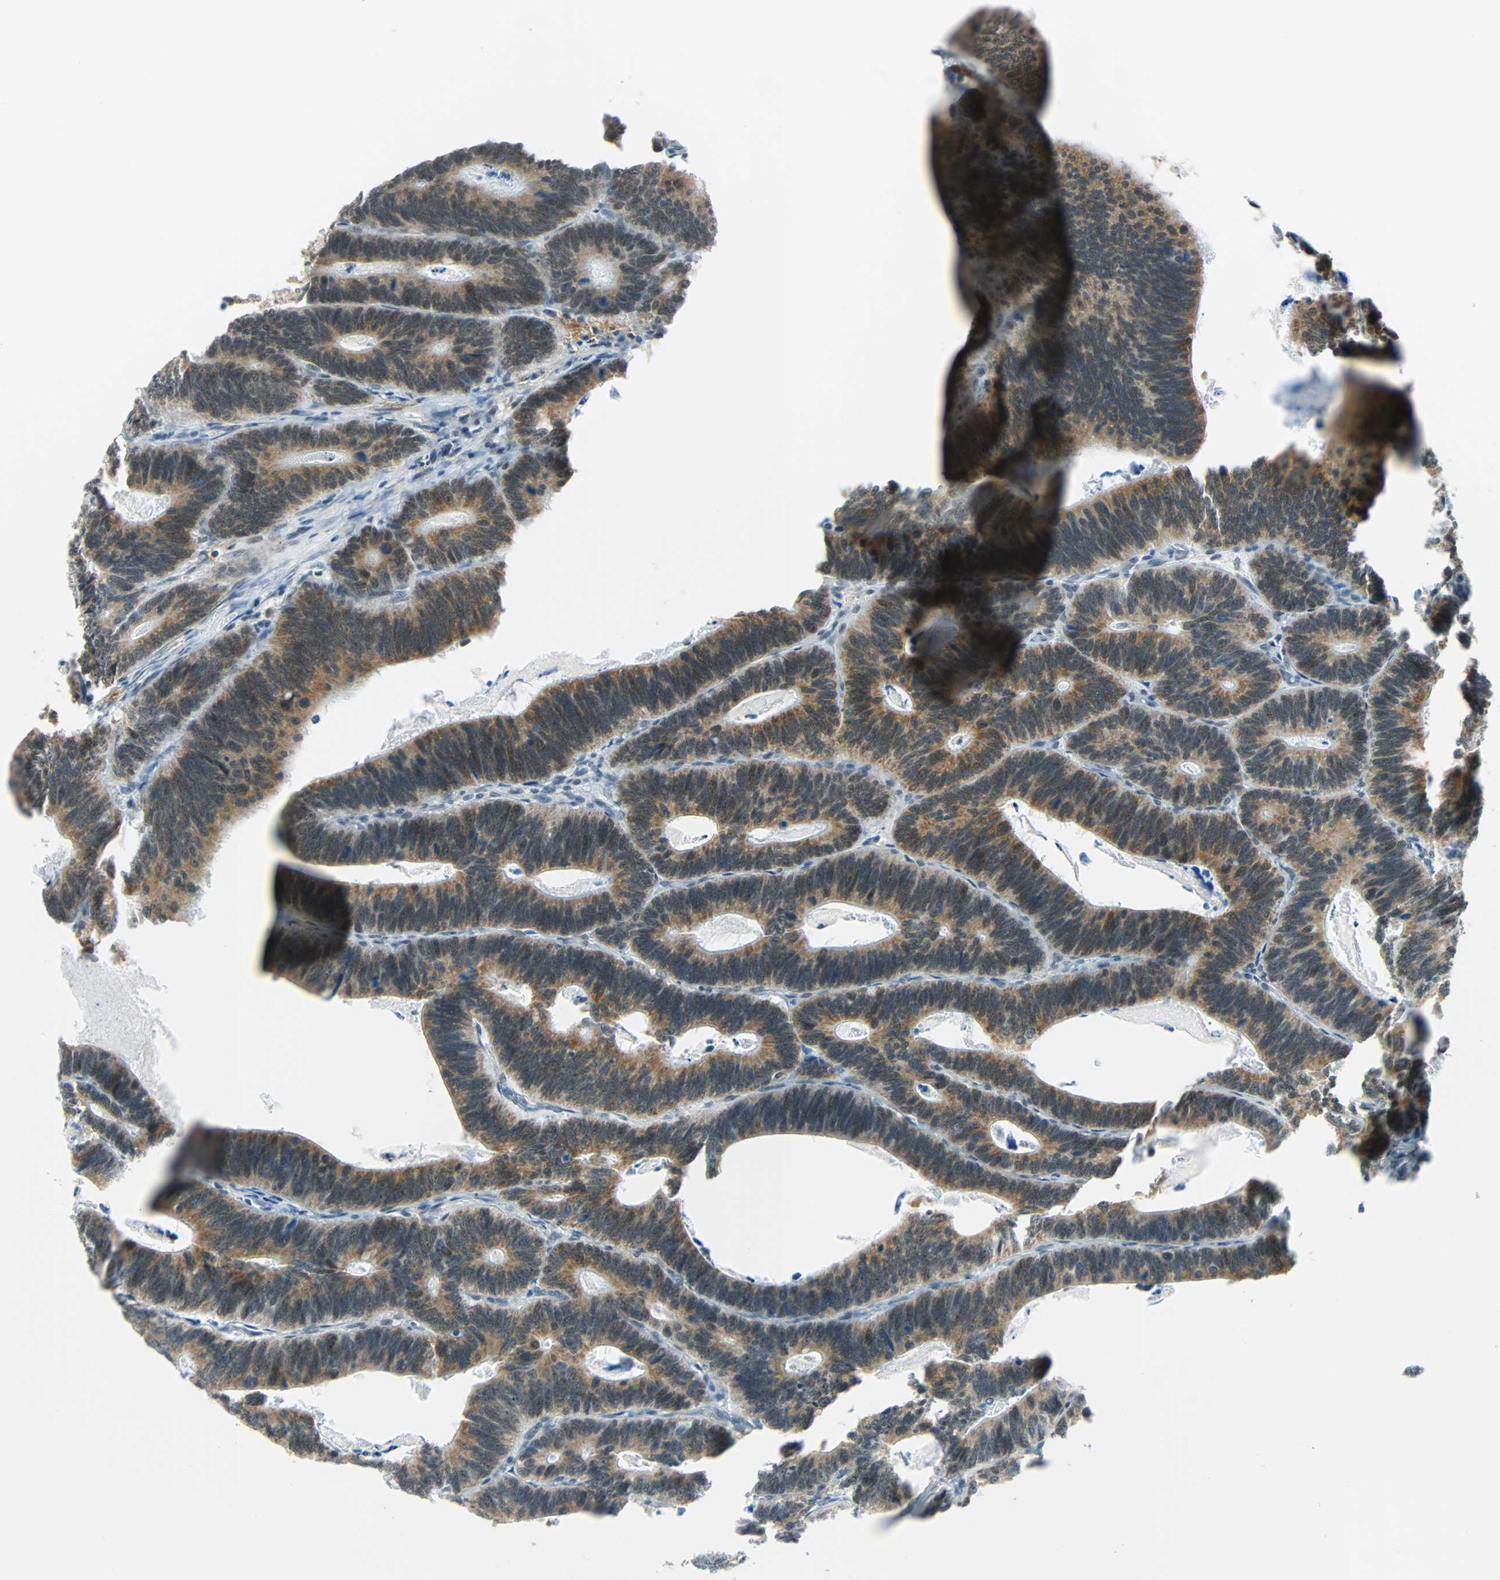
{"staining": {"intensity": "moderate", "quantity": ">75%", "location": "cytoplasmic/membranous"}, "tissue": "colorectal cancer", "cell_type": "Tumor cells", "image_type": "cancer", "snomed": [{"axis": "morphology", "description": "Adenocarcinoma, NOS"}, {"axis": "topography", "description": "Colon"}], "caption": "Tumor cells reveal medium levels of moderate cytoplasmic/membranous positivity in approximately >75% of cells in colorectal cancer.", "gene": "NELFE", "patient": {"sex": "male", "age": 72}}